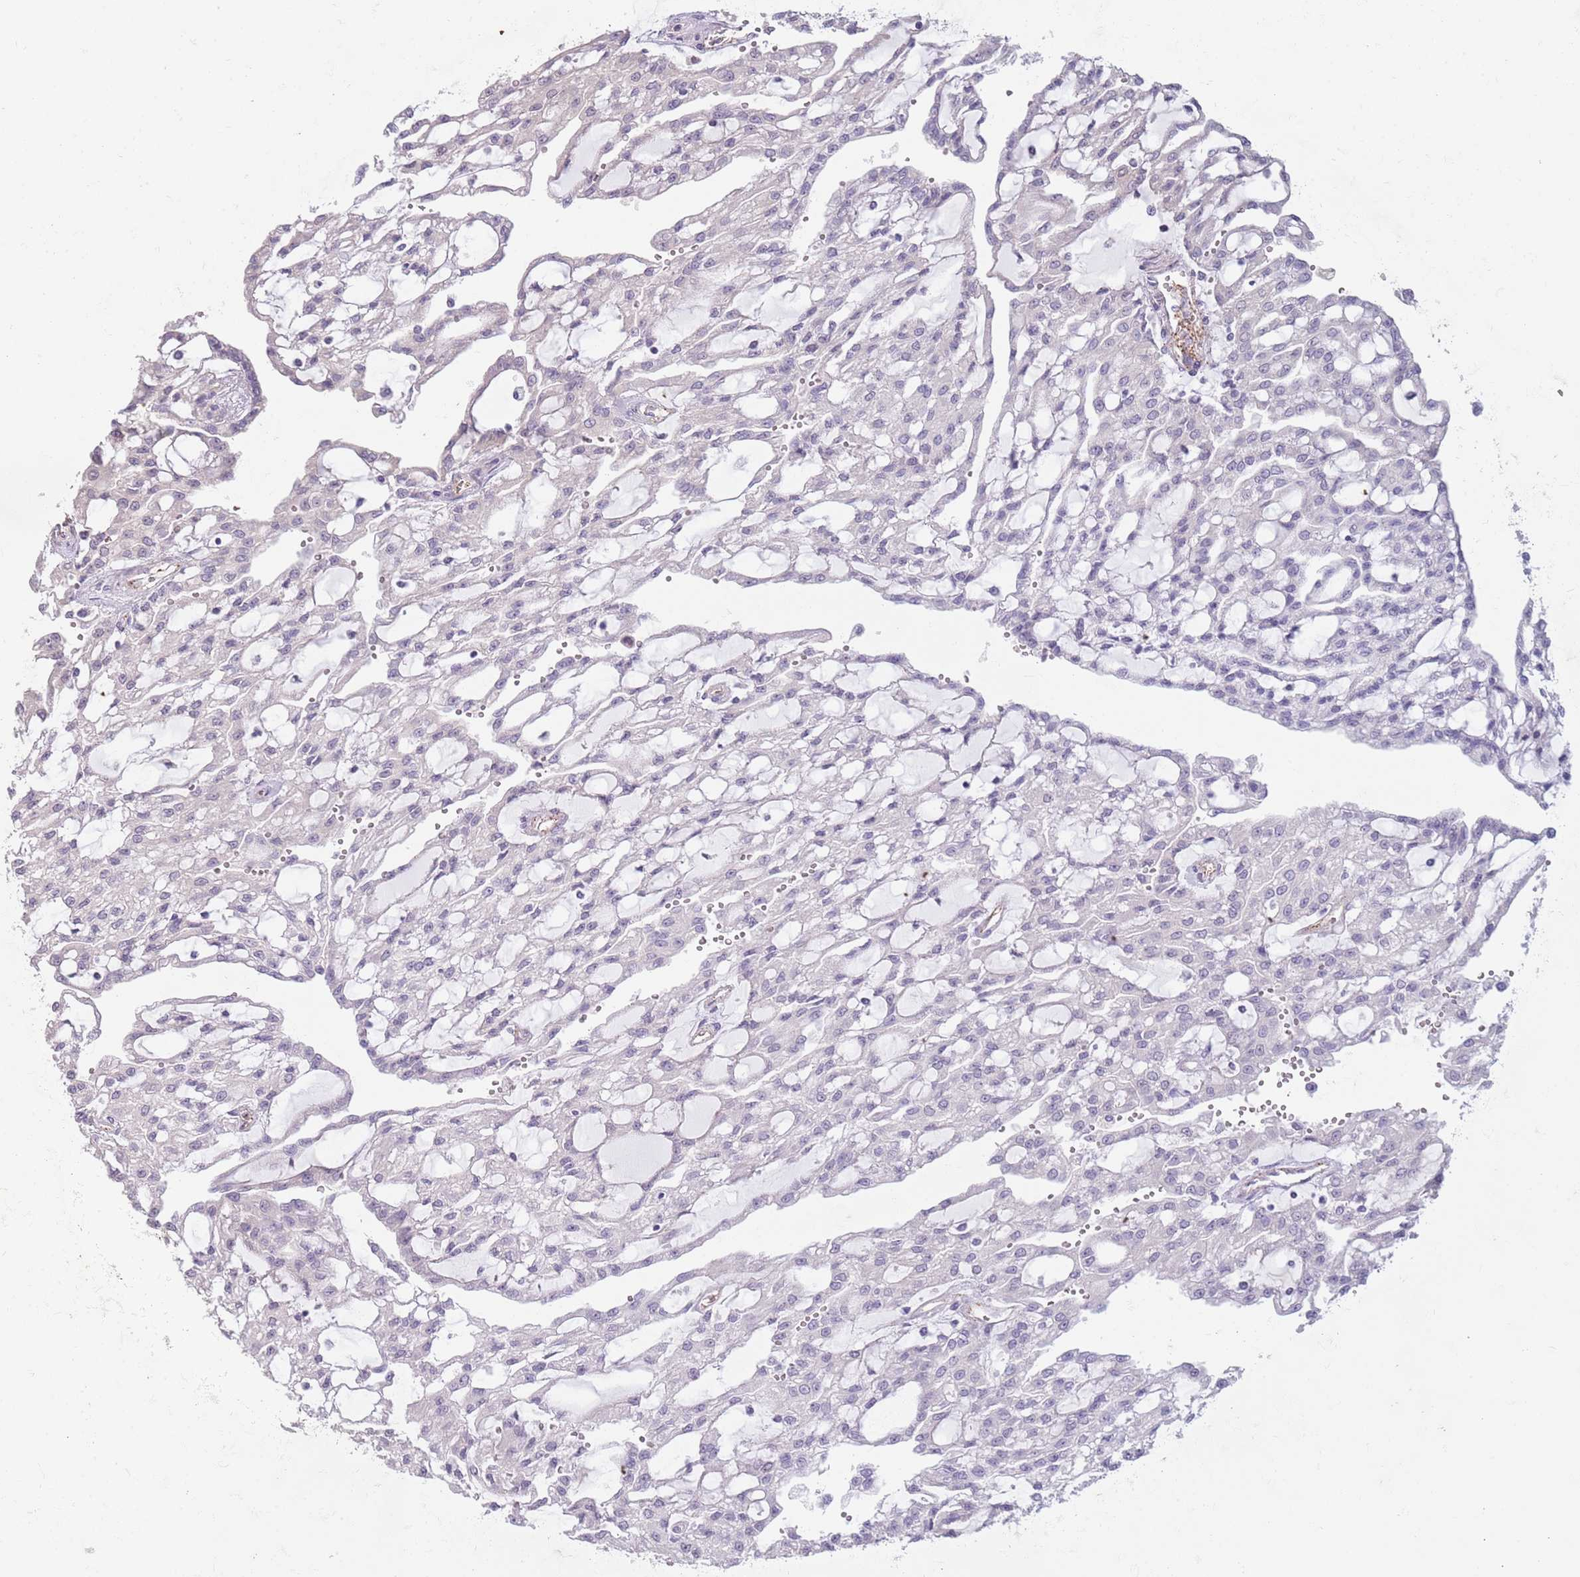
{"staining": {"intensity": "negative", "quantity": "none", "location": "none"}, "tissue": "renal cancer", "cell_type": "Tumor cells", "image_type": "cancer", "snomed": [{"axis": "morphology", "description": "Adenocarcinoma, NOS"}, {"axis": "topography", "description": "Kidney"}], "caption": "Immunohistochemical staining of adenocarcinoma (renal) reveals no significant staining in tumor cells.", "gene": "LDHD", "patient": {"sex": "male", "age": 63}}